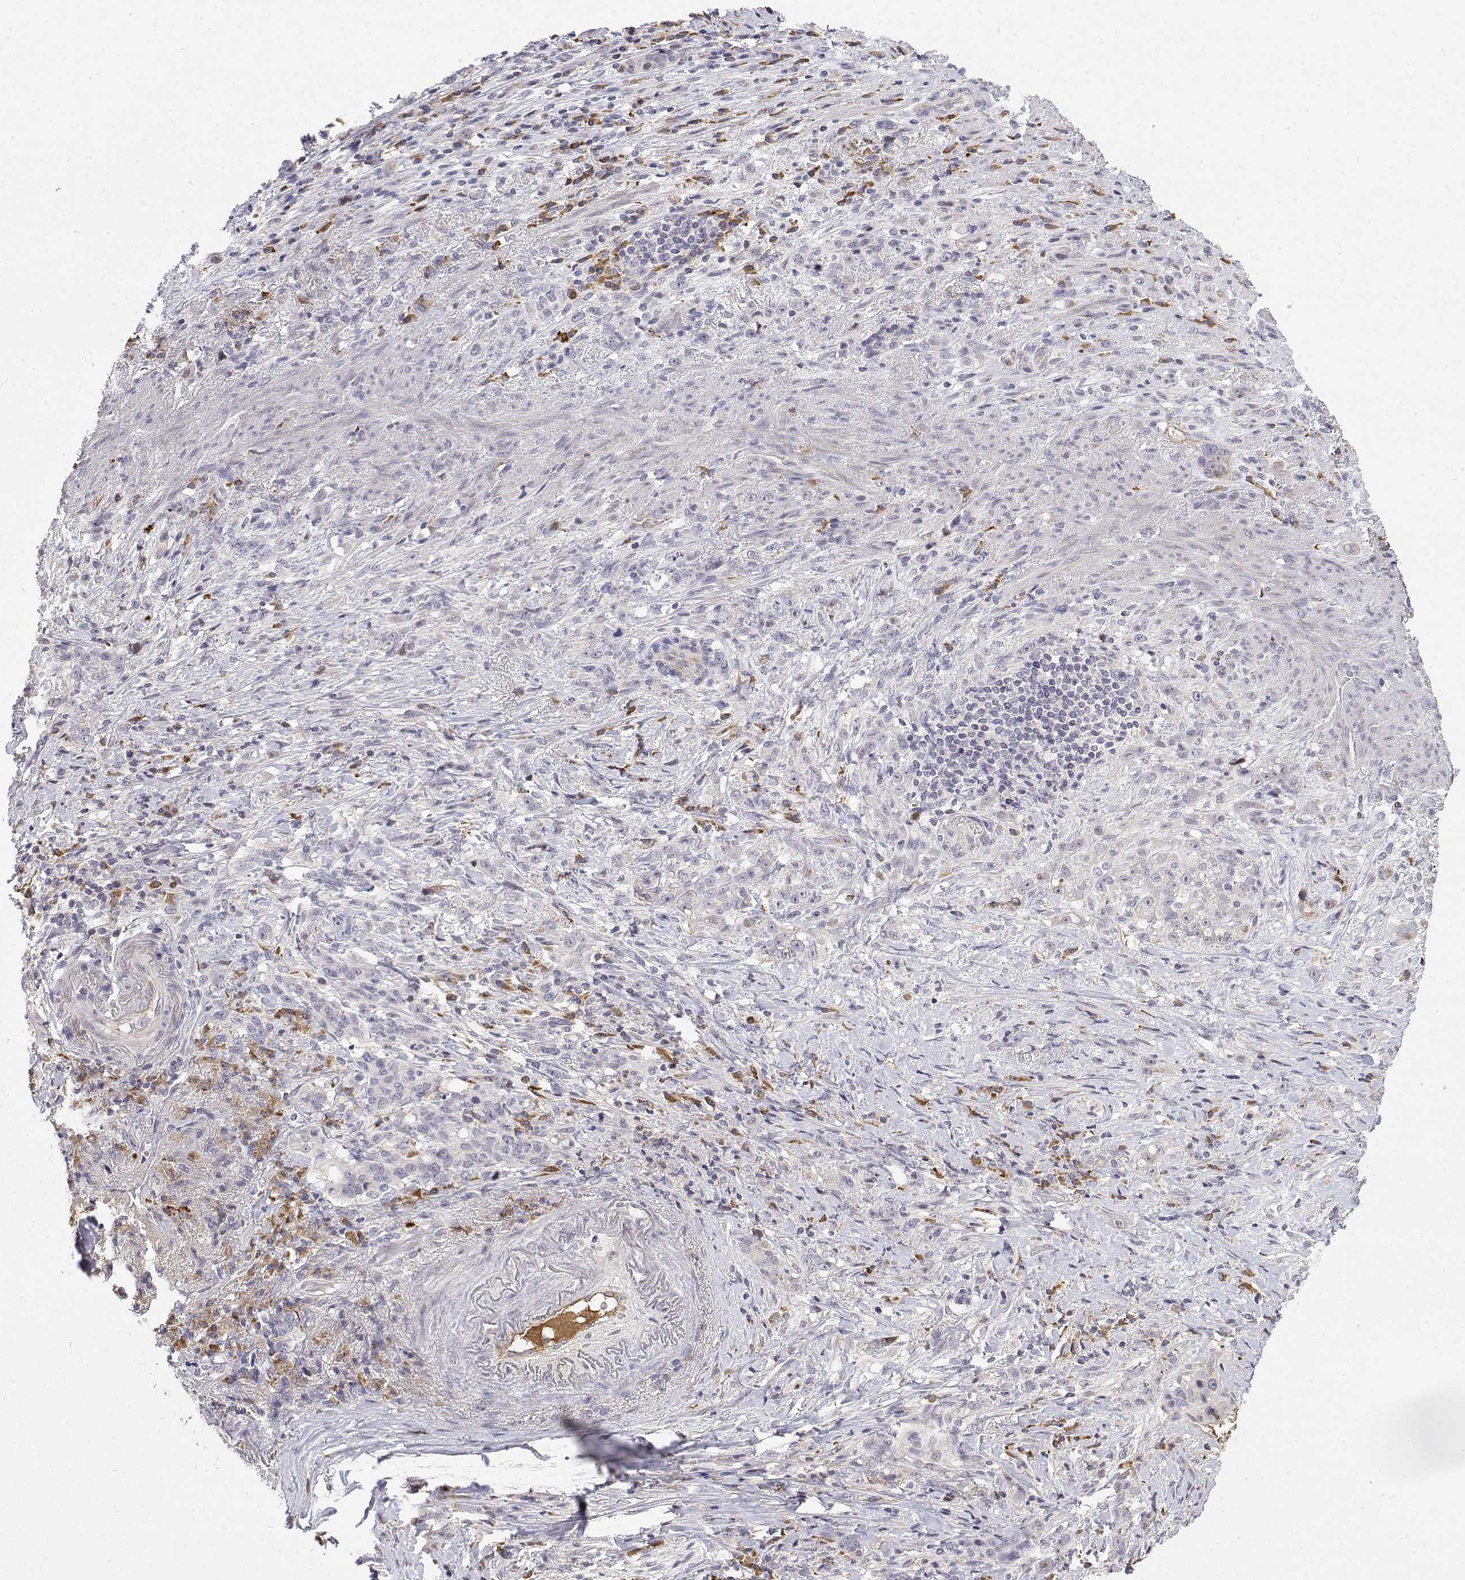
{"staining": {"intensity": "negative", "quantity": "none", "location": "none"}, "tissue": "stomach cancer", "cell_type": "Tumor cells", "image_type": "cancer", "snomed": [{"axis": "morphology", "description": "Adenocarcinoma, NOS"}, {"axis": "topography", "description": "Stomach, lower"}], "caption": "An immunohistochemistry (IHC) histopathology image of stomach cancer is shown. There is no staining in tumor cells of stomach cancer.", "gene": "IGFBP4", "patient": {"sex": "male", "age": 88}}